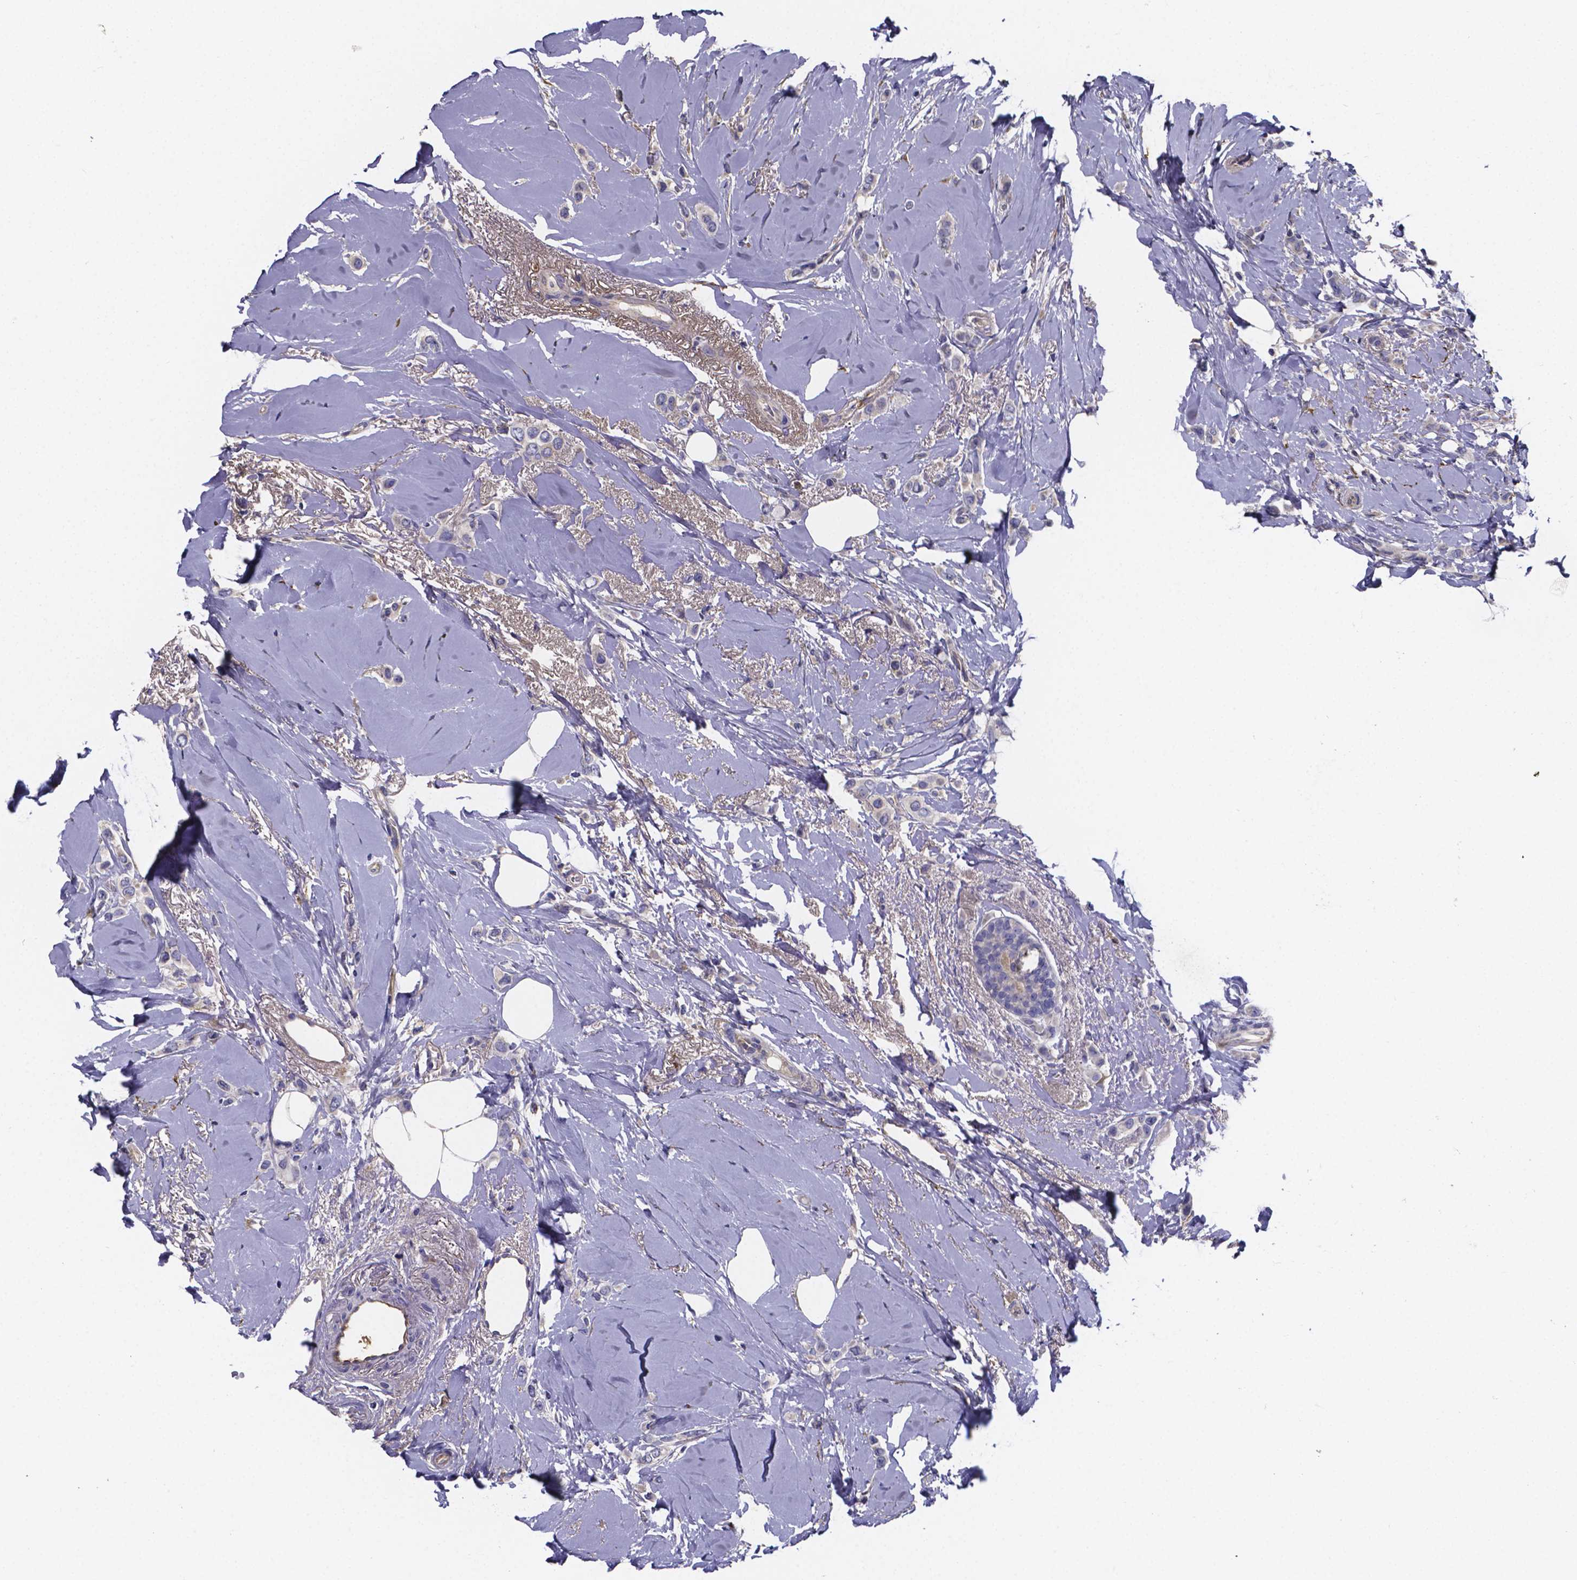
{"staining": {"intensity": "negative", "quantity": "none", "location": "none"}, "tissue": "breast cancer", "cell_type": "Tumor cells", "image_type": "cancer", "snomed": [{"axis": "morphology", "description": "Lobular carcinoma"}, {"axis": "topography", "description": "Breast"}], "caption": "This is an immunohistochemistry micrograph of human breast cancer. There is no positivity in tumor cells.", "gene": "SFRP4", "patient": {"sex": "female", "age": 66}}